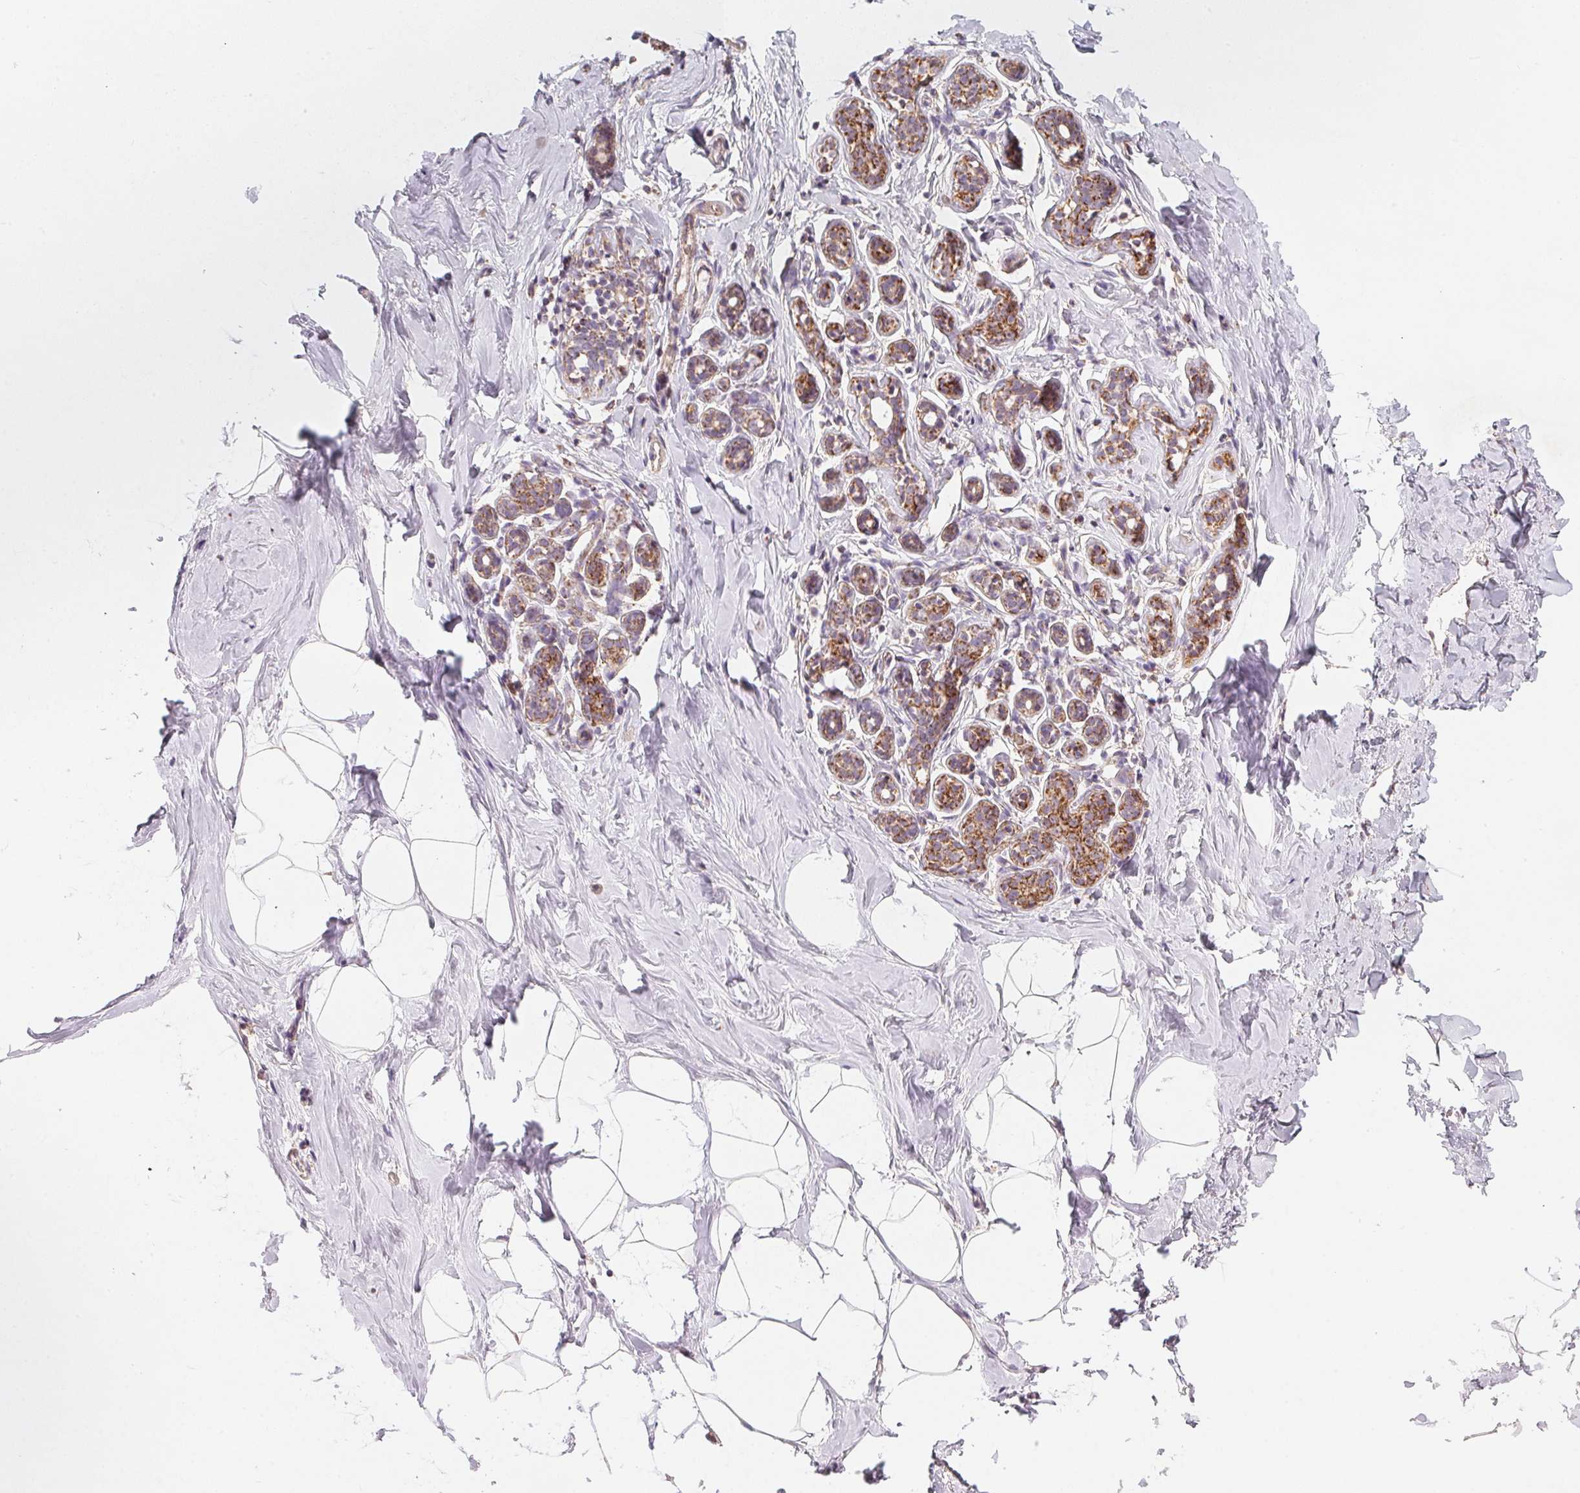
{"staining": {"intensity": "negative", "quantity": "none", "location": "none"}, "tissue": "breast", "cell_type": "Adipocytes", "image_type": "normal", "snomed": [{"axis": "morphology", "description": "Normal tissue, NOS"}, {"axis": "topography", "description": "Breast"}], "caption": "Immunohistochemistry (IHC) micrograph of benign human breast stained for a protein (brown), which displays no staining in adipocytes.", "gene": "COQ7", "patient": {"sex": "female", "age": 32}}